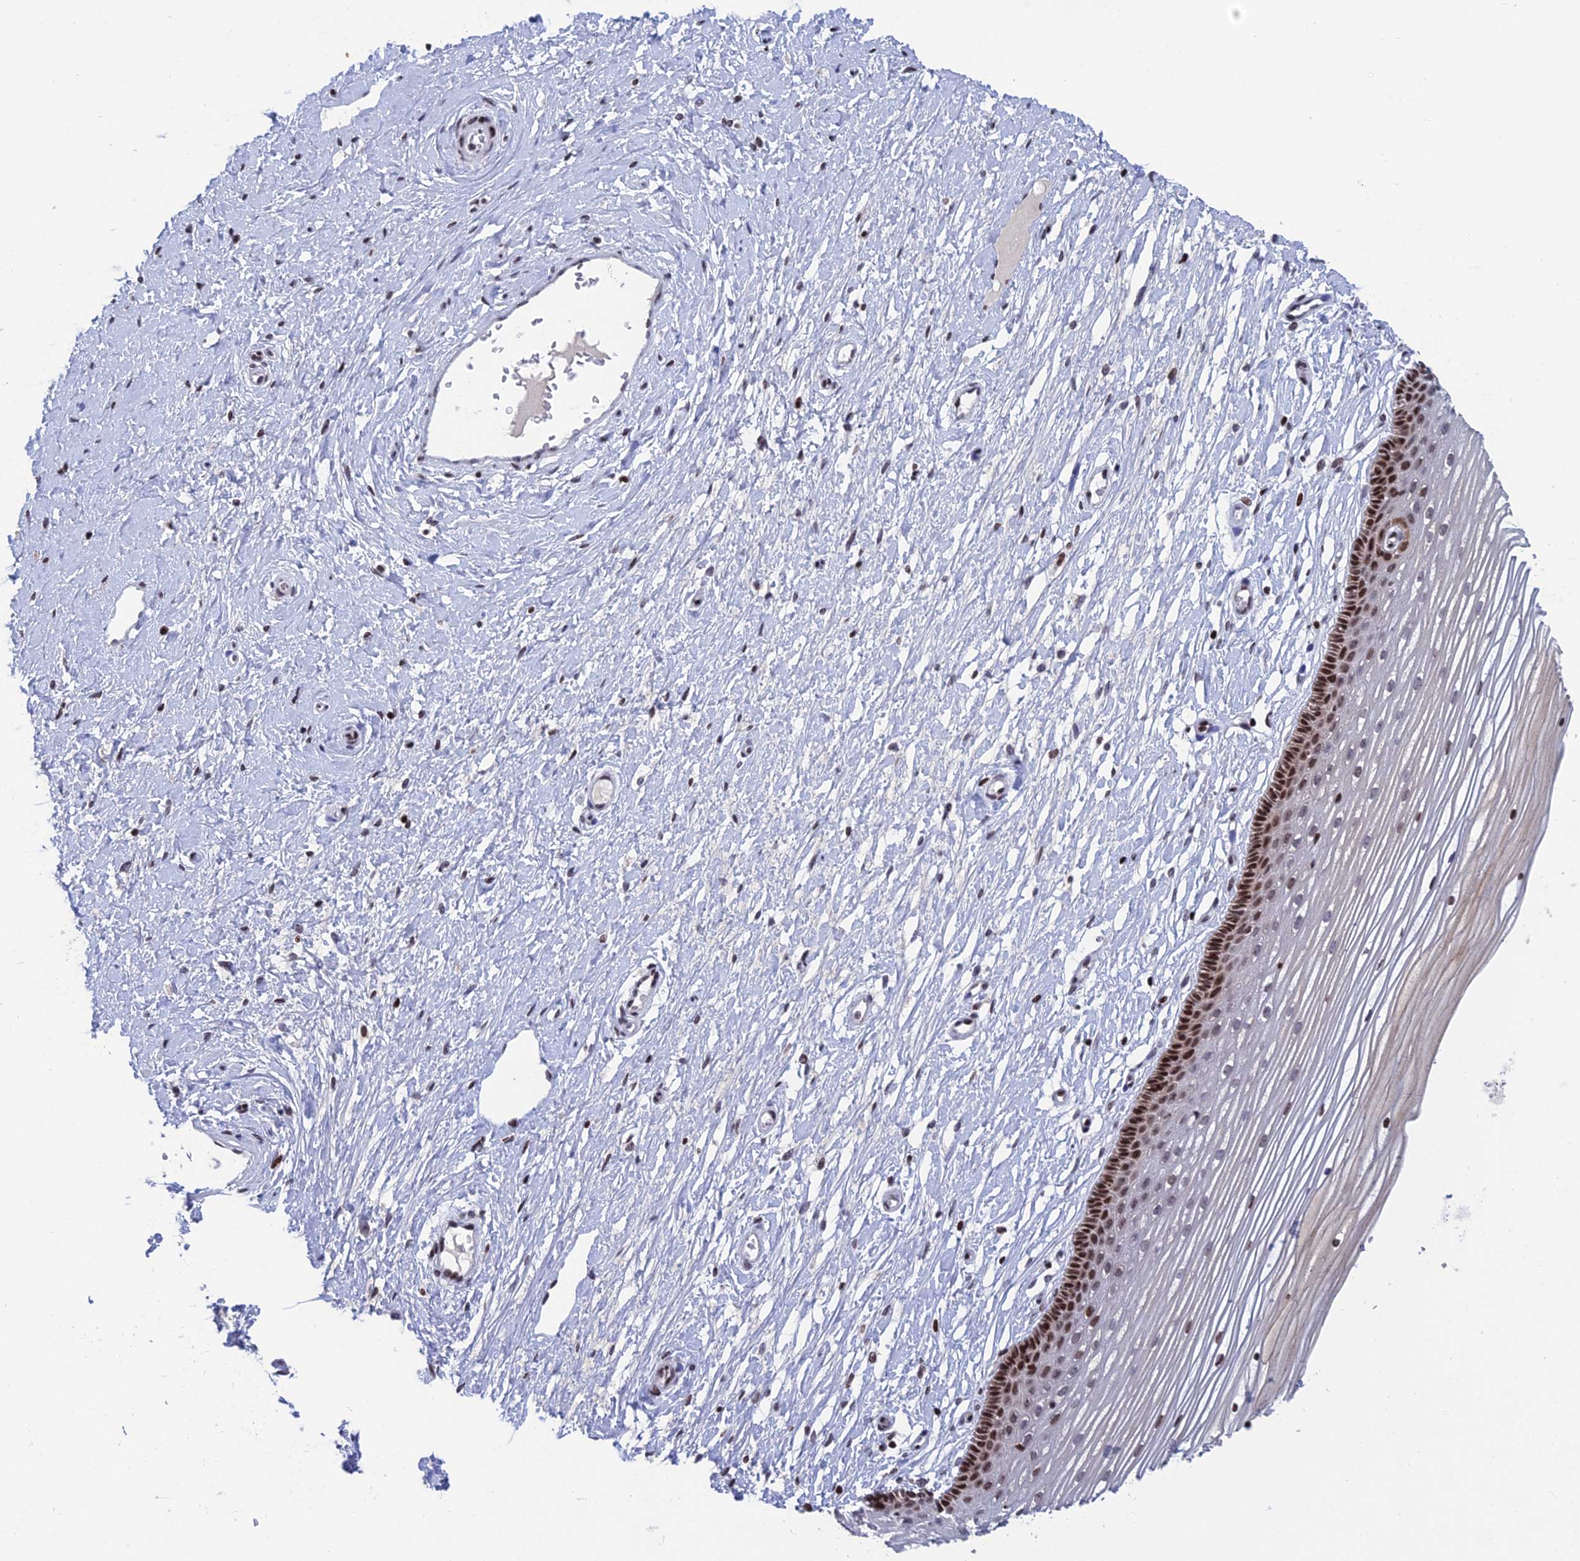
{"staining": {"intensity": "strong", "quantity": "25%-75%", "location": "nuclear"}, "tissue": "vagina", "cell_type": "Squamous epithelial cells", "image_type": "normal", "snomed": [{"axis": "morphology", "description": "Normal tissue, NOS"}, {"axis": "topography", "description": "Vagina"}, {"axis": "topography", "description": "Cervix"}], "caption": "Vagina stained with a protein marker demonstrates strong staining in squamous epithelial cells.", "gene": "AFF3", "patient": {"sex": "female", "age": 40}}